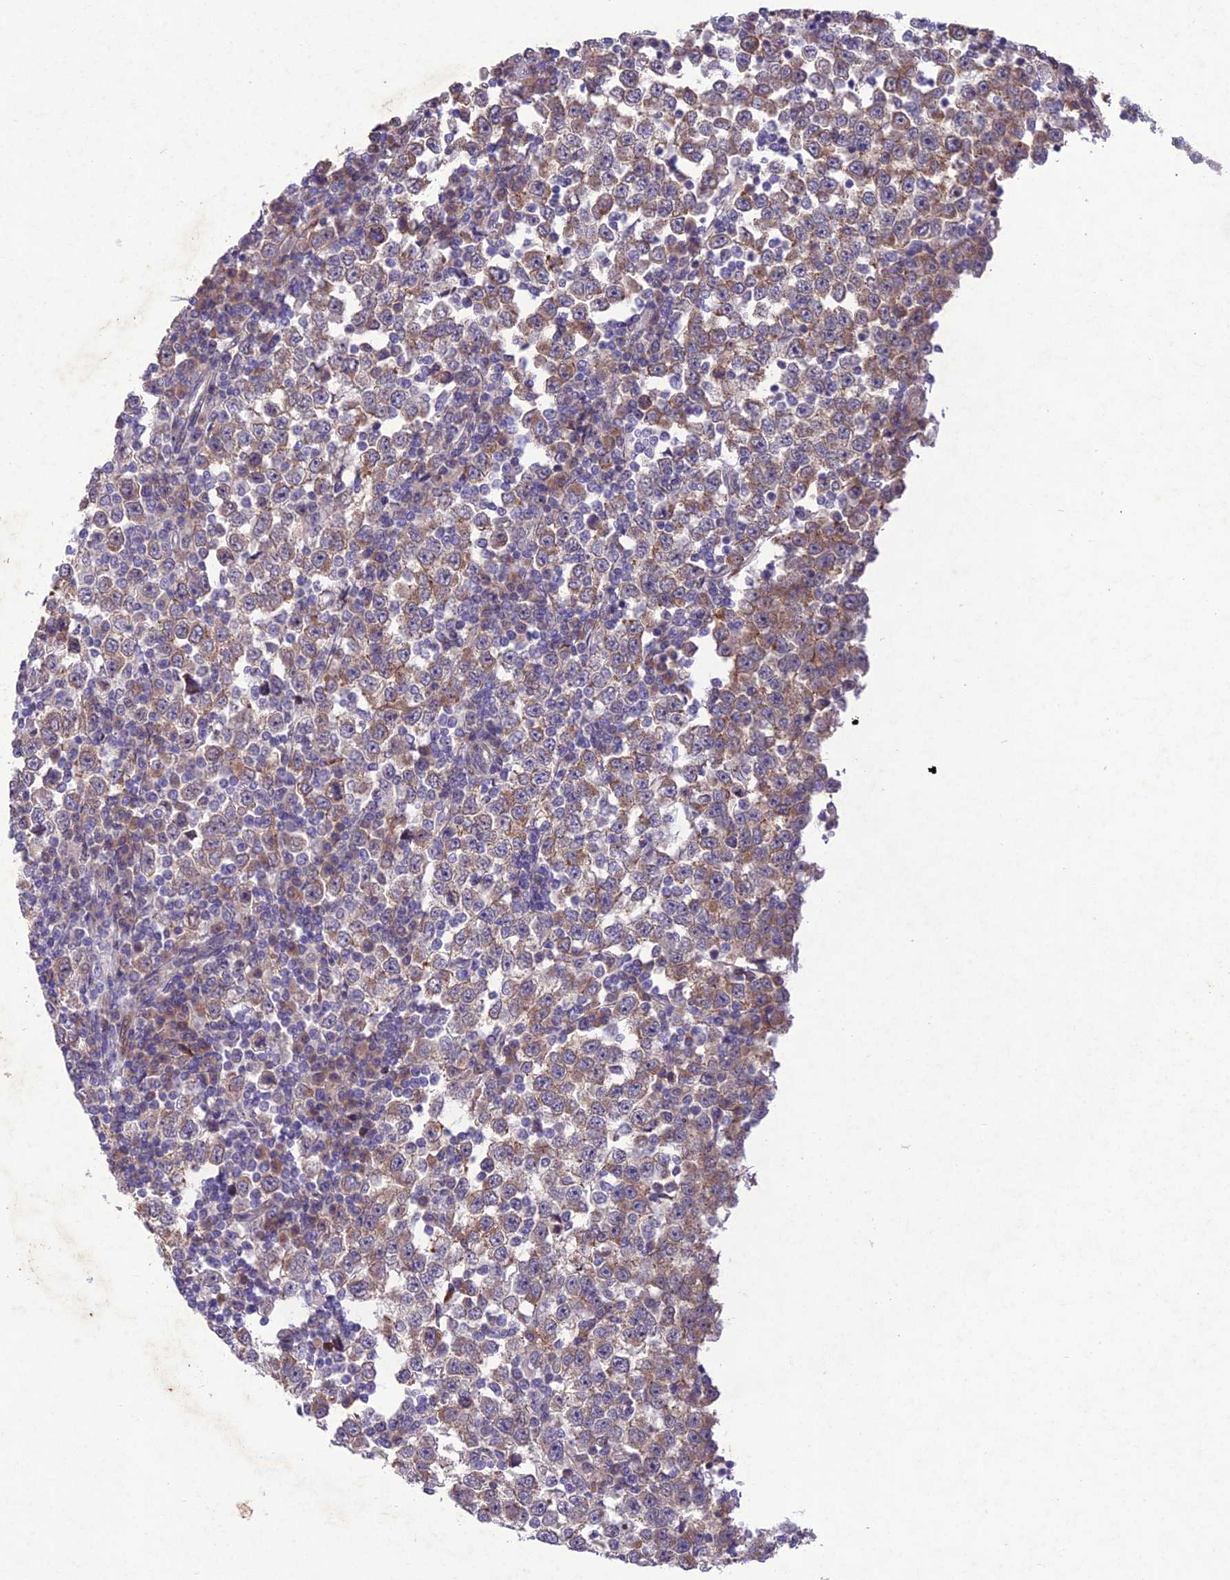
{"staining": {"intensity": "moderate", "quantity": ">75%", "location": "cytoplasmic/membranous"}, "tissue": "testis cancer", "cell_type": "Tumor cells", "image_type": "cancer", "snomed": [{"axis": "morphology", "description": "Seminoma, NOS"}, {"axis": "topography", "description": "Testis"}], "caption": "Immunohistochemical staining of human seminoma (testis) exhibits medium levels of moderate cytoplasmic/membranous positivity in approximately >75% of tumor cells.", "gene": "ANKRD52", "patient": {"sex": "male", "age": 65}}